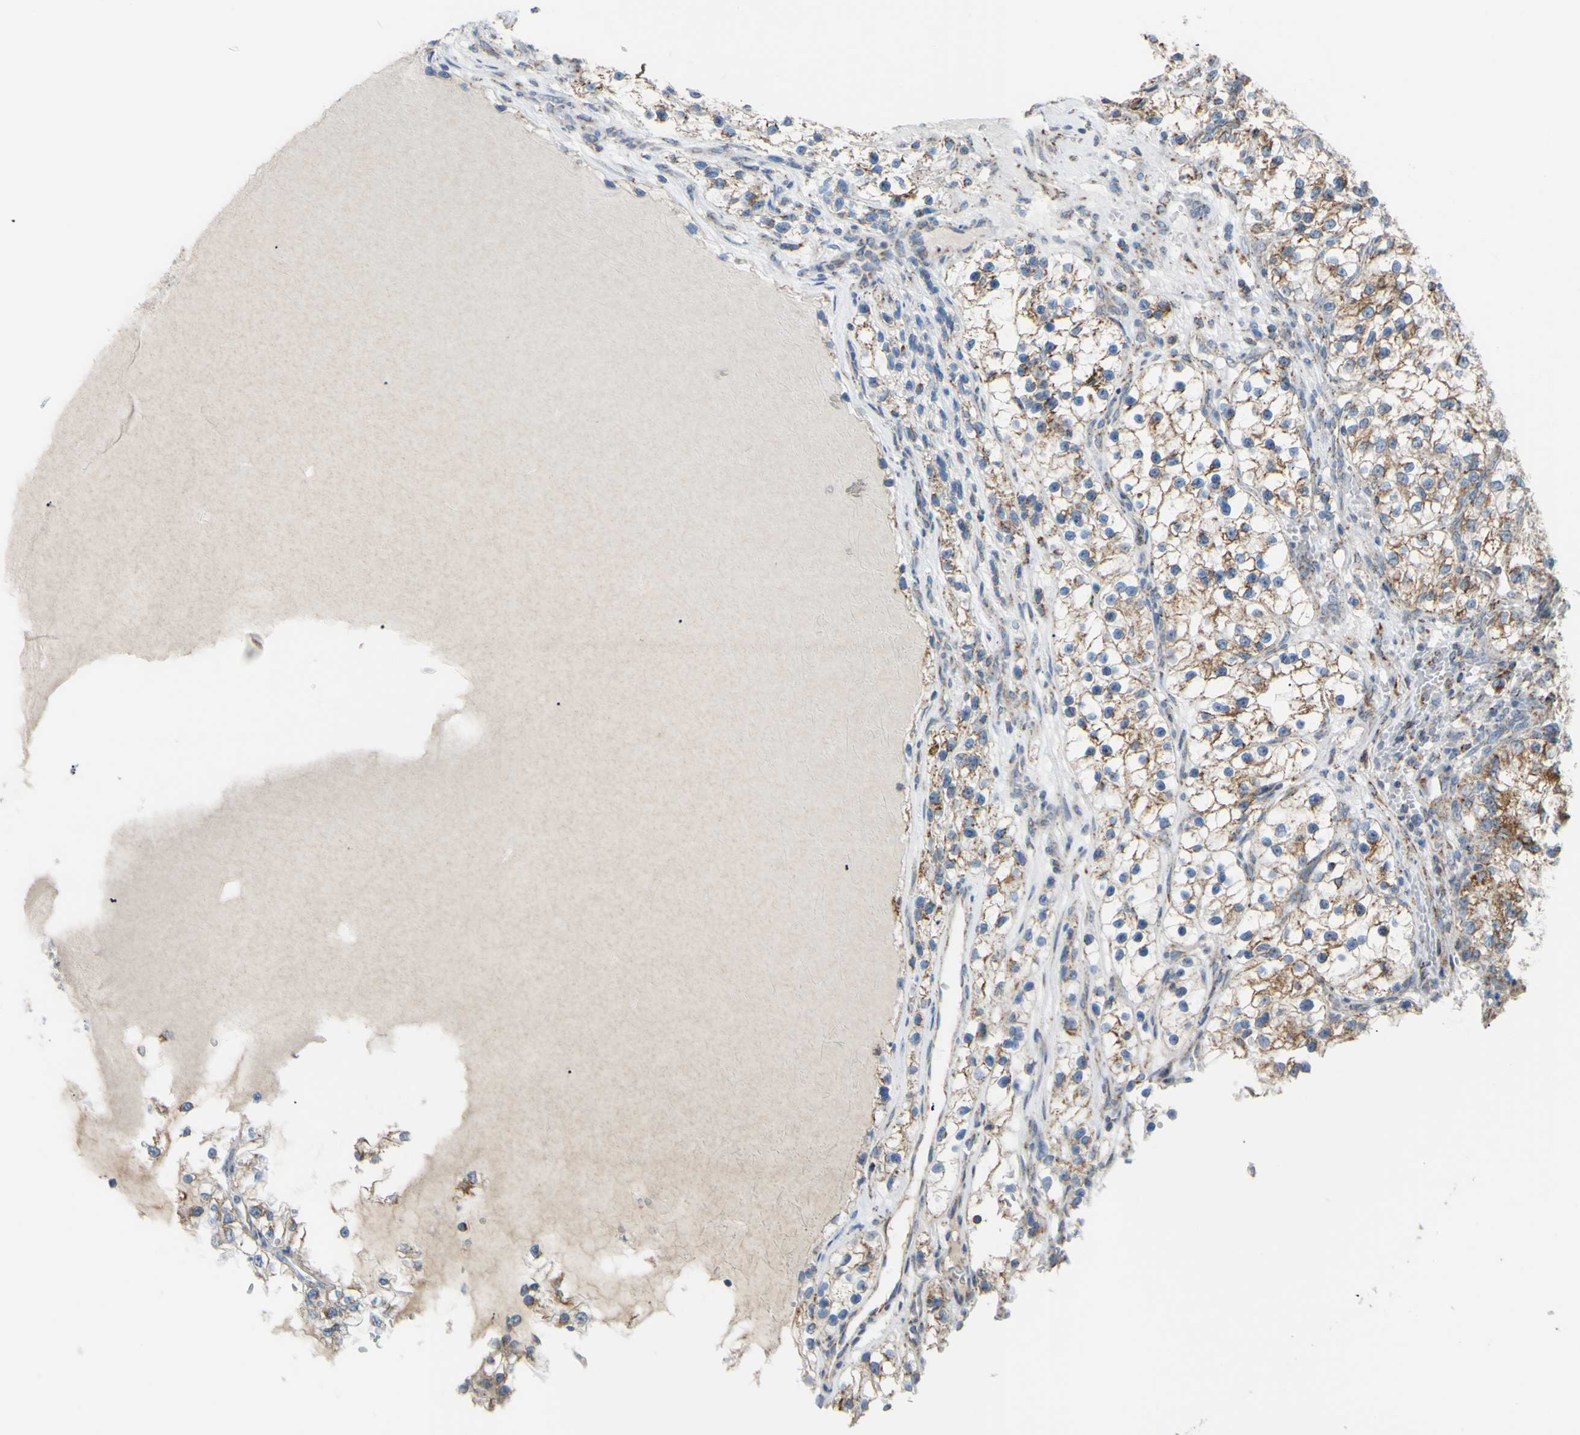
{"staining": {"intensity": "weak", "quantity": ">75%", "location": "cytoplasmic/membranous"}, "tissue": "renal cancer", "cell_type": "Tumor cells", "image_type": "cancer", "snomed": [{"axis": "morphology", "description": "Adenocarcinoma, NOS"}, {"axis": "topography", "description": "Kidney"}], "caption": "An image of human adenocarcinoma (renal) stained for a protein demonstrates weak cytoplasmic/membranous brown staining in tumor cells. The staining was performed using DAB (3,3'-diaminobenzidine), with brown indicating positive protein expression. Nuclei are stained blue with hematoxylin.", "gene": "GLT8D1", "patient": {"sex": "female", "age": 57}}